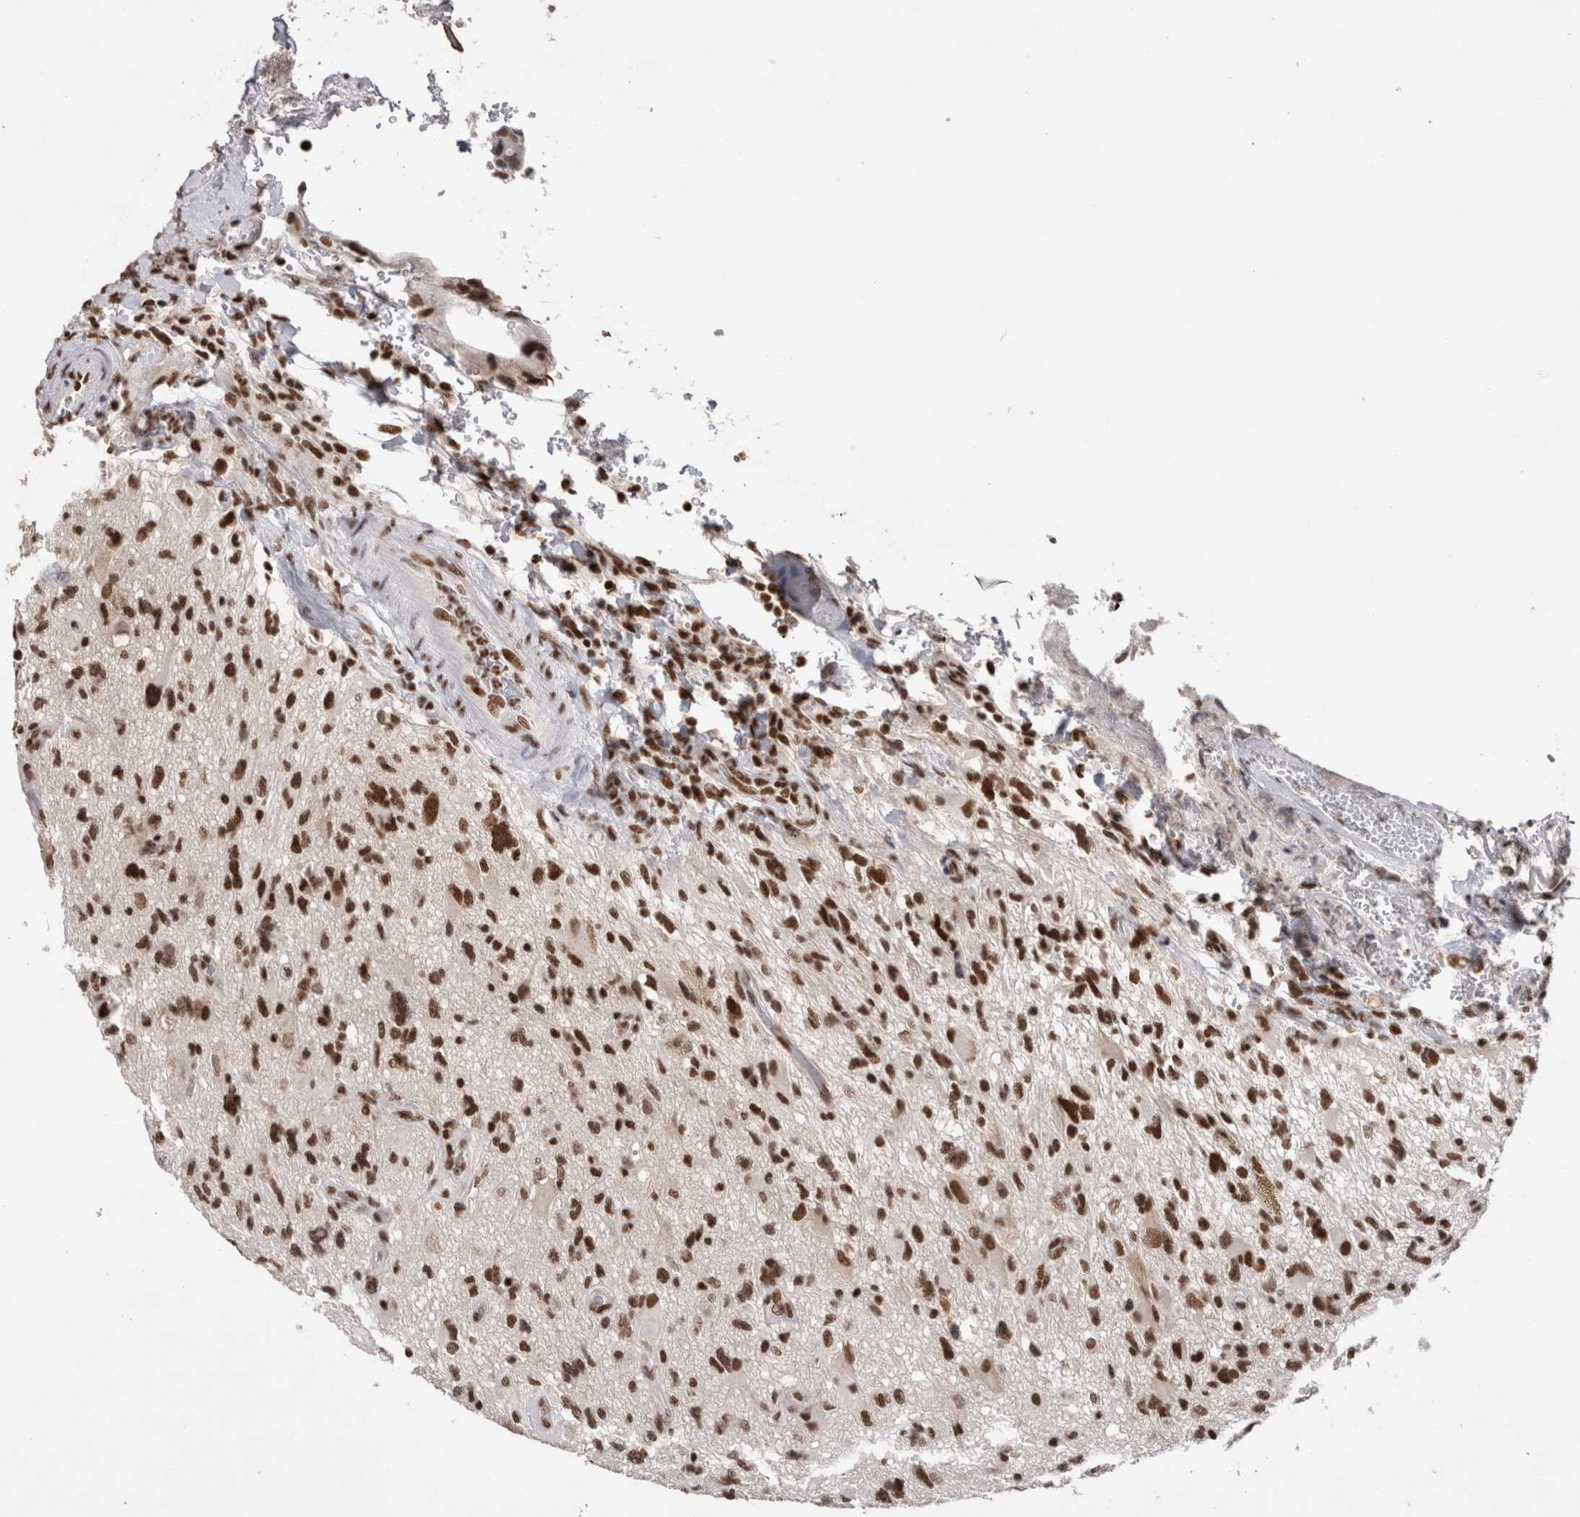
{"staining": {"intensity": "strong", "quantity": ">75%", "location": "nuclear"}, "tissue": "glioma", "cell_type": "Tumor cells", "image_type": "cancer", "snomed": [{"axis": "morphology", "description": "Glioma, malignant, High grade"}, {"axis": "topography", "description": "Brain"}], "caption": "Approximately >75% of tumor cells in human glioma reveal strong nuclear protein positivity as visualized by brown immunohistochemical staining.", "gene": "SMC1A", "patient": {"sex": "male", "age": 33}}